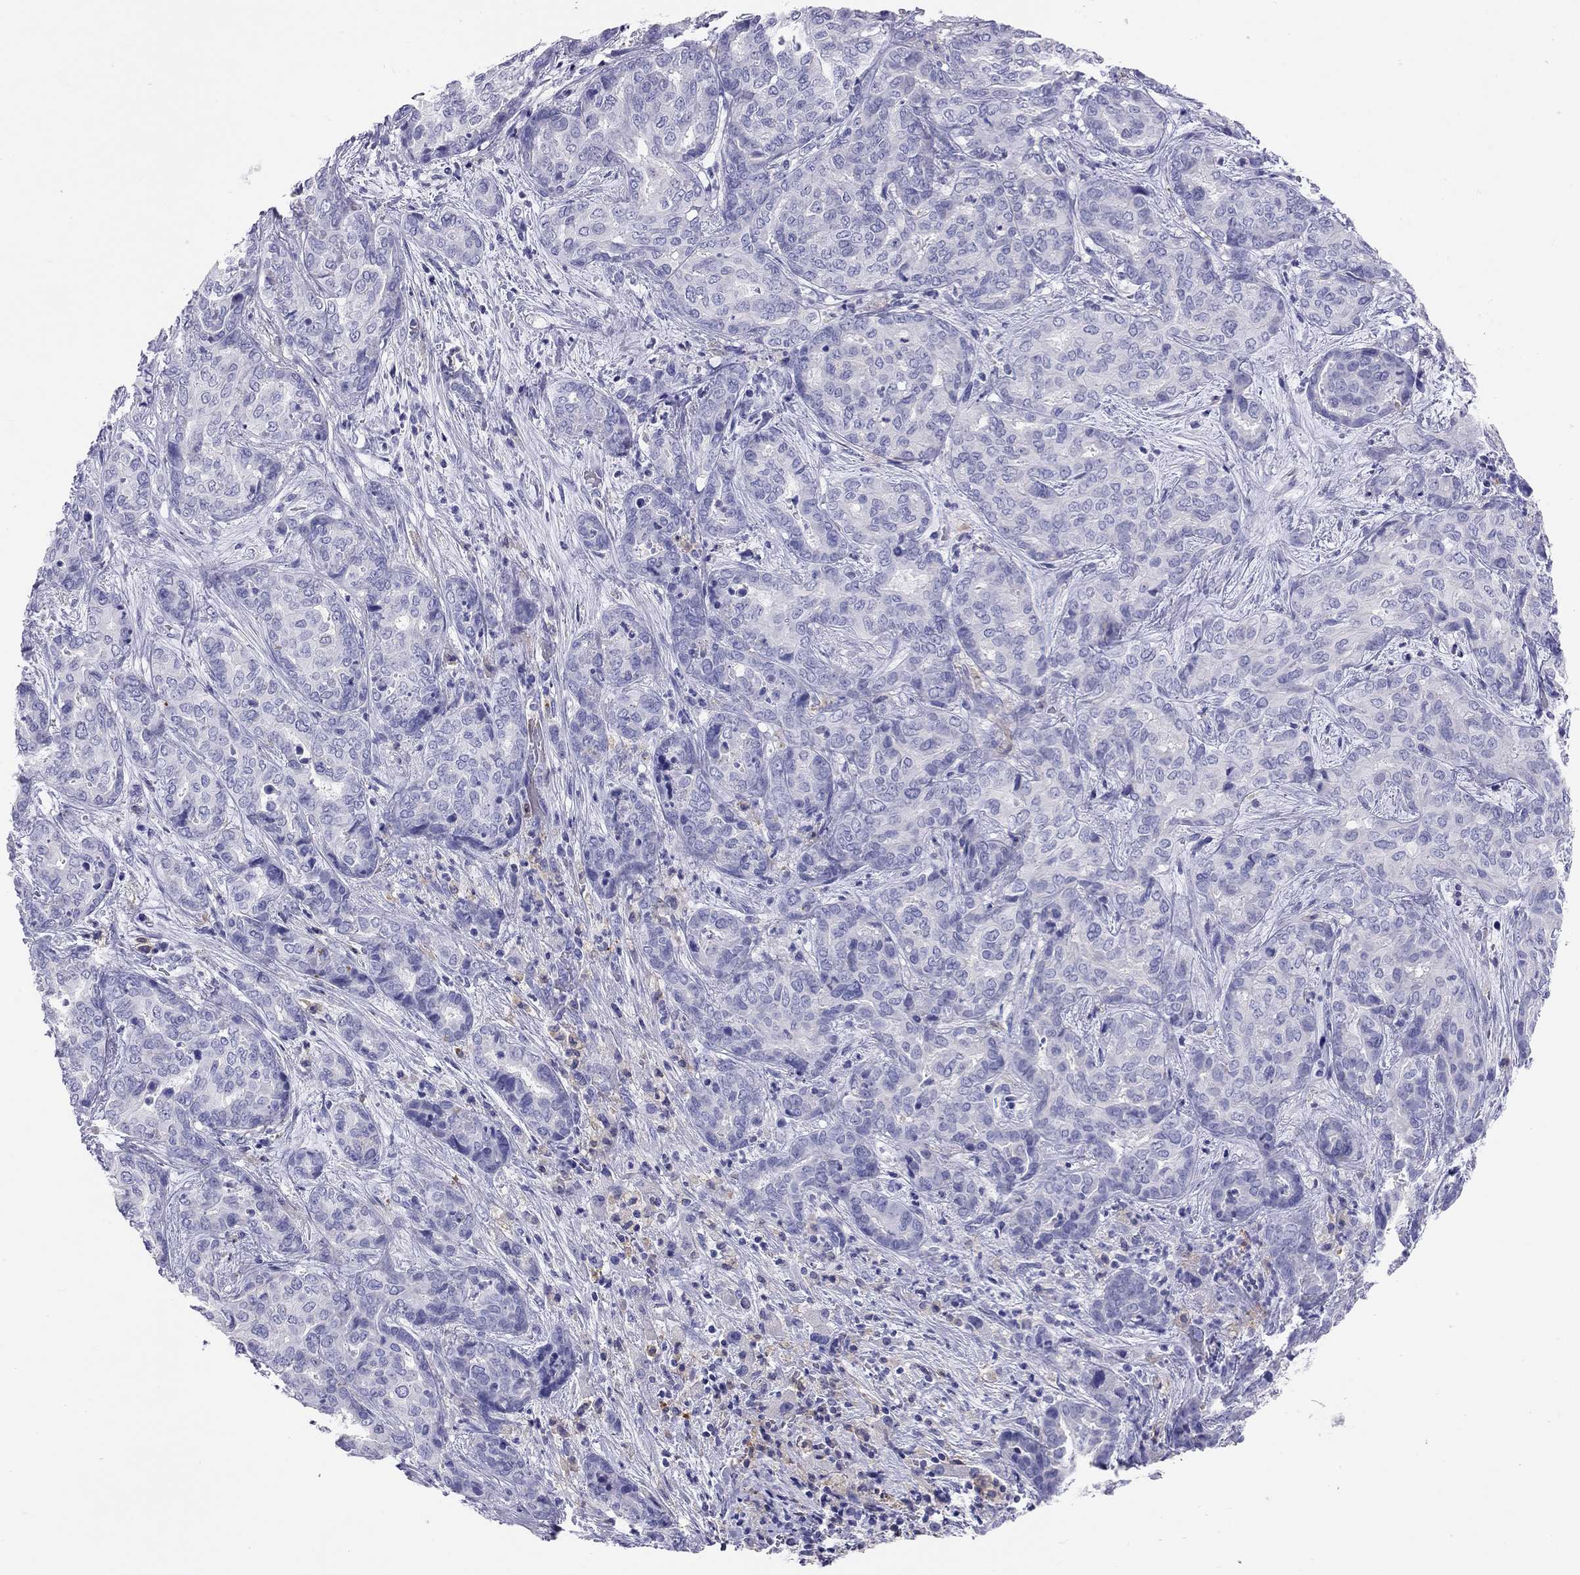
{"staining": {"intensity": "negative", "quantity": "none", "location": "none"}, "tissue": "liver cancer", "cell_type": "Tumor cells", "image_type": "cancer", "snomed": [{"axis": "morphology", "description": "Cholangiocarcinoma"}, {"axis": "topography", "description": "Liver"}], "caption": "There is no significant staining in tumor cells of liver cholangiocarcinoma.", "gene": "HLA-DQB2", "patient": {"sex": "female", "age": 64}}